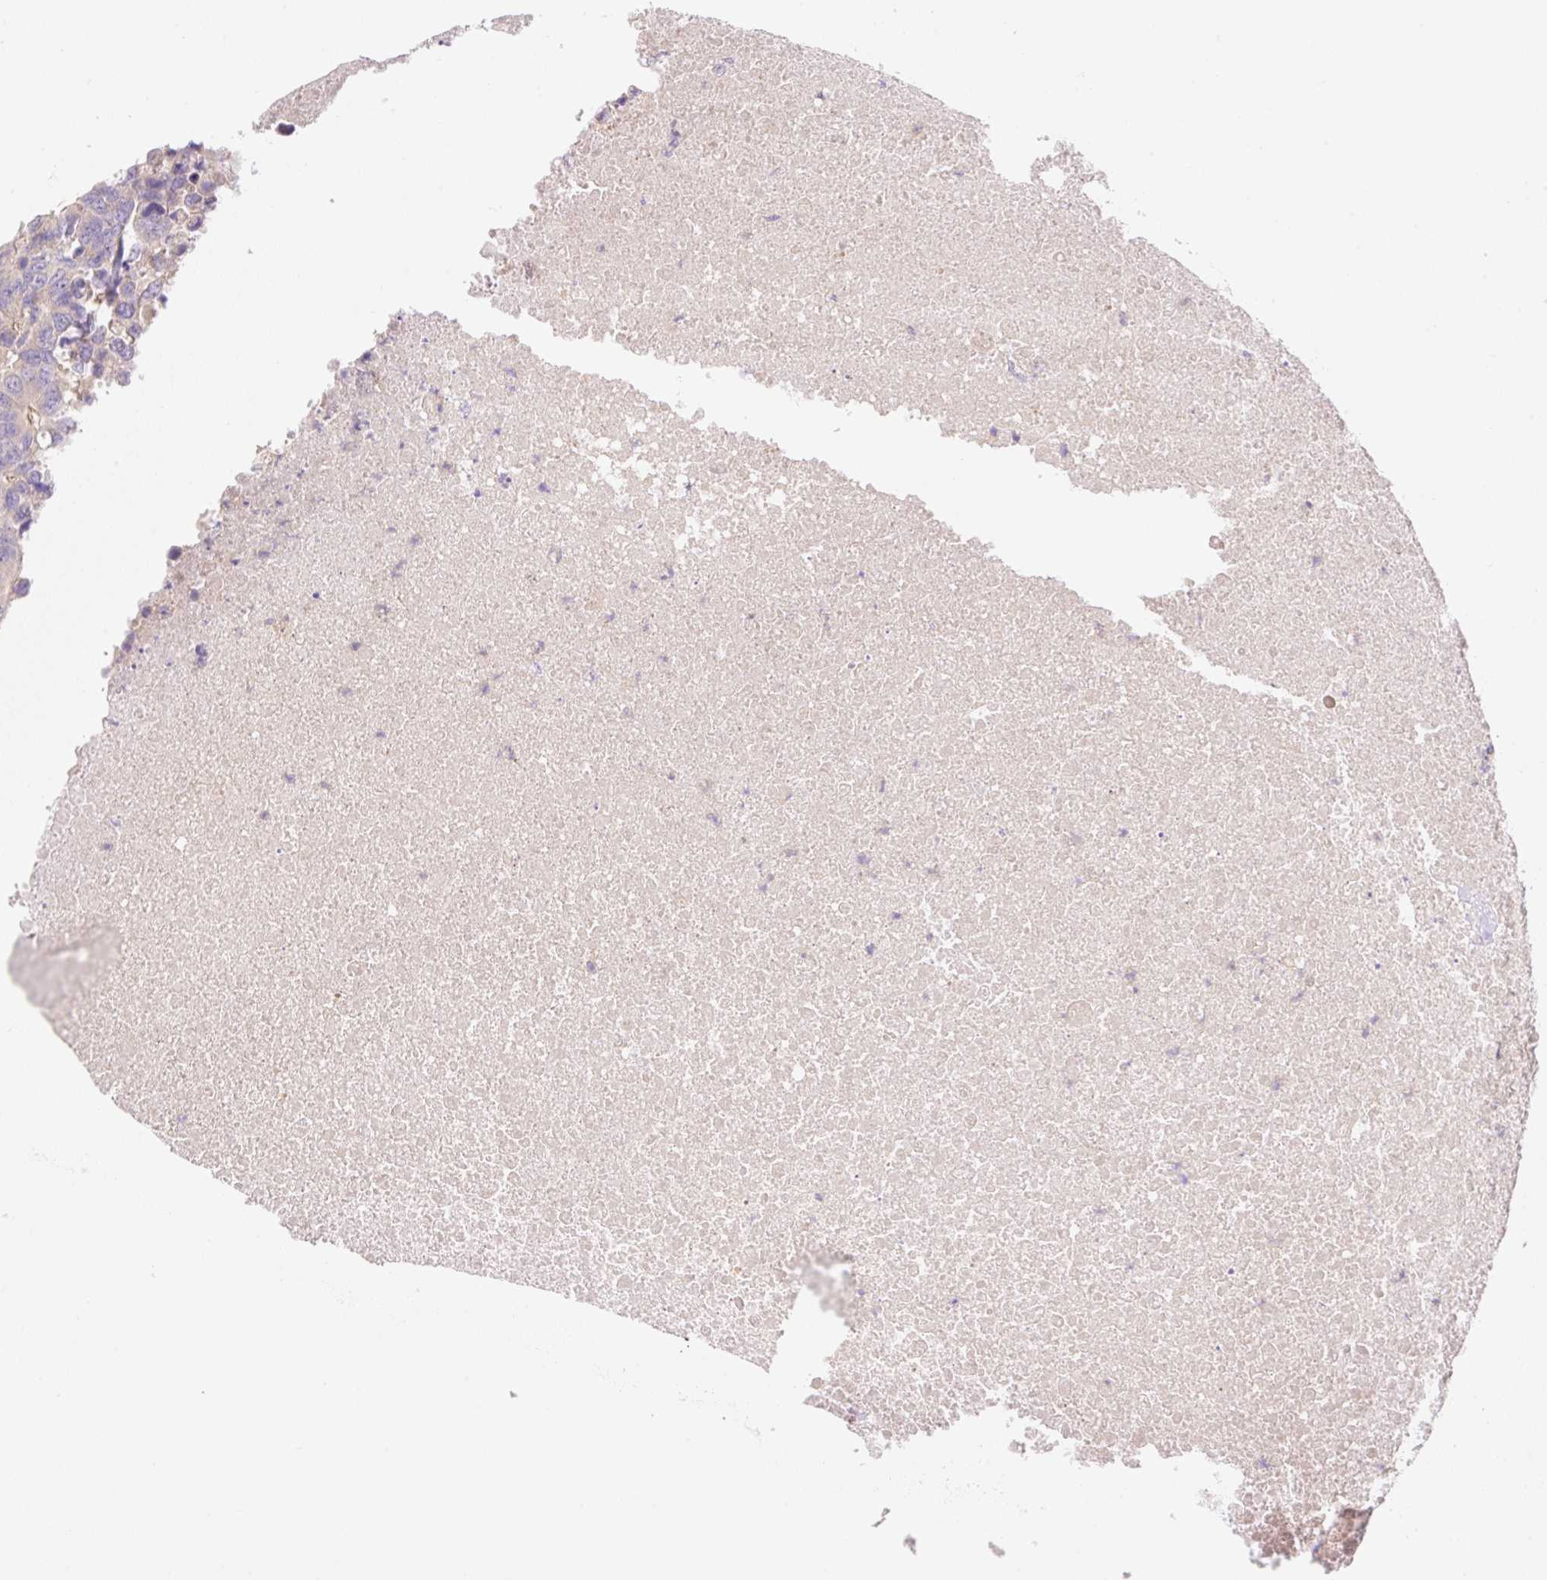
{"staining": {"intensity": "negative", "quantity": "none", "location": "none"}, "tissue": "colorectal cancer", "cell_type": "Tumor cells", "image_type": "cancer", "snomed": [{"axis": "morphology", "description": "Adenocarcinoma, NOS"}, {"axis": "topography", "description": "Colon"}], "caption": "This is a histopathology image of immunohistochemistry (IHC) staining of colorectal adenocarcinoma, which shows no positivity in tumor cells.", "gene": "DENND5A", "patient": {"sex": "male", "age": 71}}